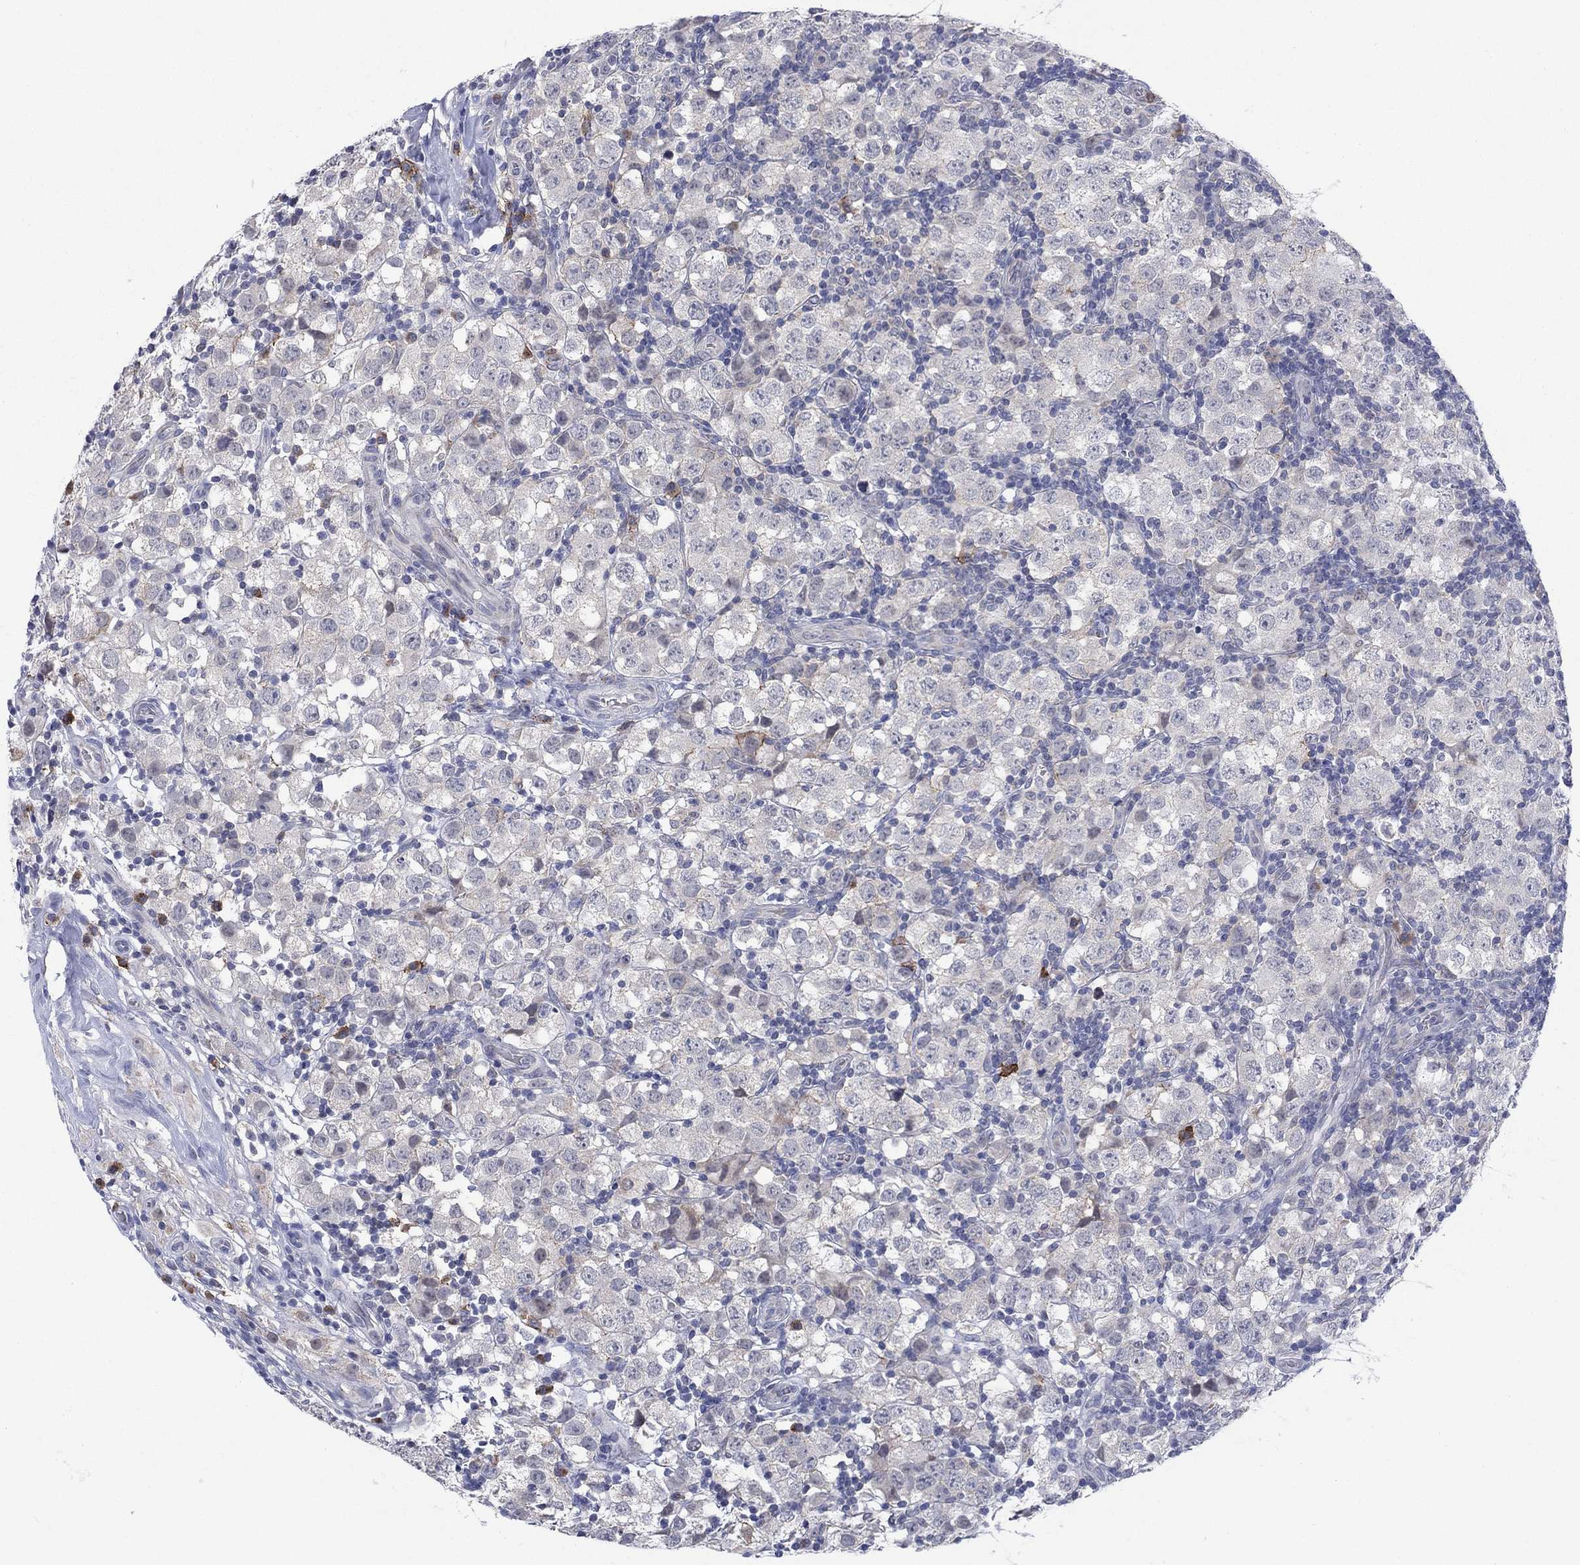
{"staining": {"intensity": "negative", "quantity": "none", "location": "none"}, "tissue": "testis cancer", "cell_type": "Tumor cells", "image_type": "cancer", "snomed": [{"axis": "morphology", "description": "Seminoma, NOS"}, {"axis": "topography", "description": "Testis"}], "caption": "Seminoma (testis) stained for a protein using immunohistochemistry displays no positivity tumor cells.", "gene": "SDC1", "patient": {"sex": "male", "age": 34}}